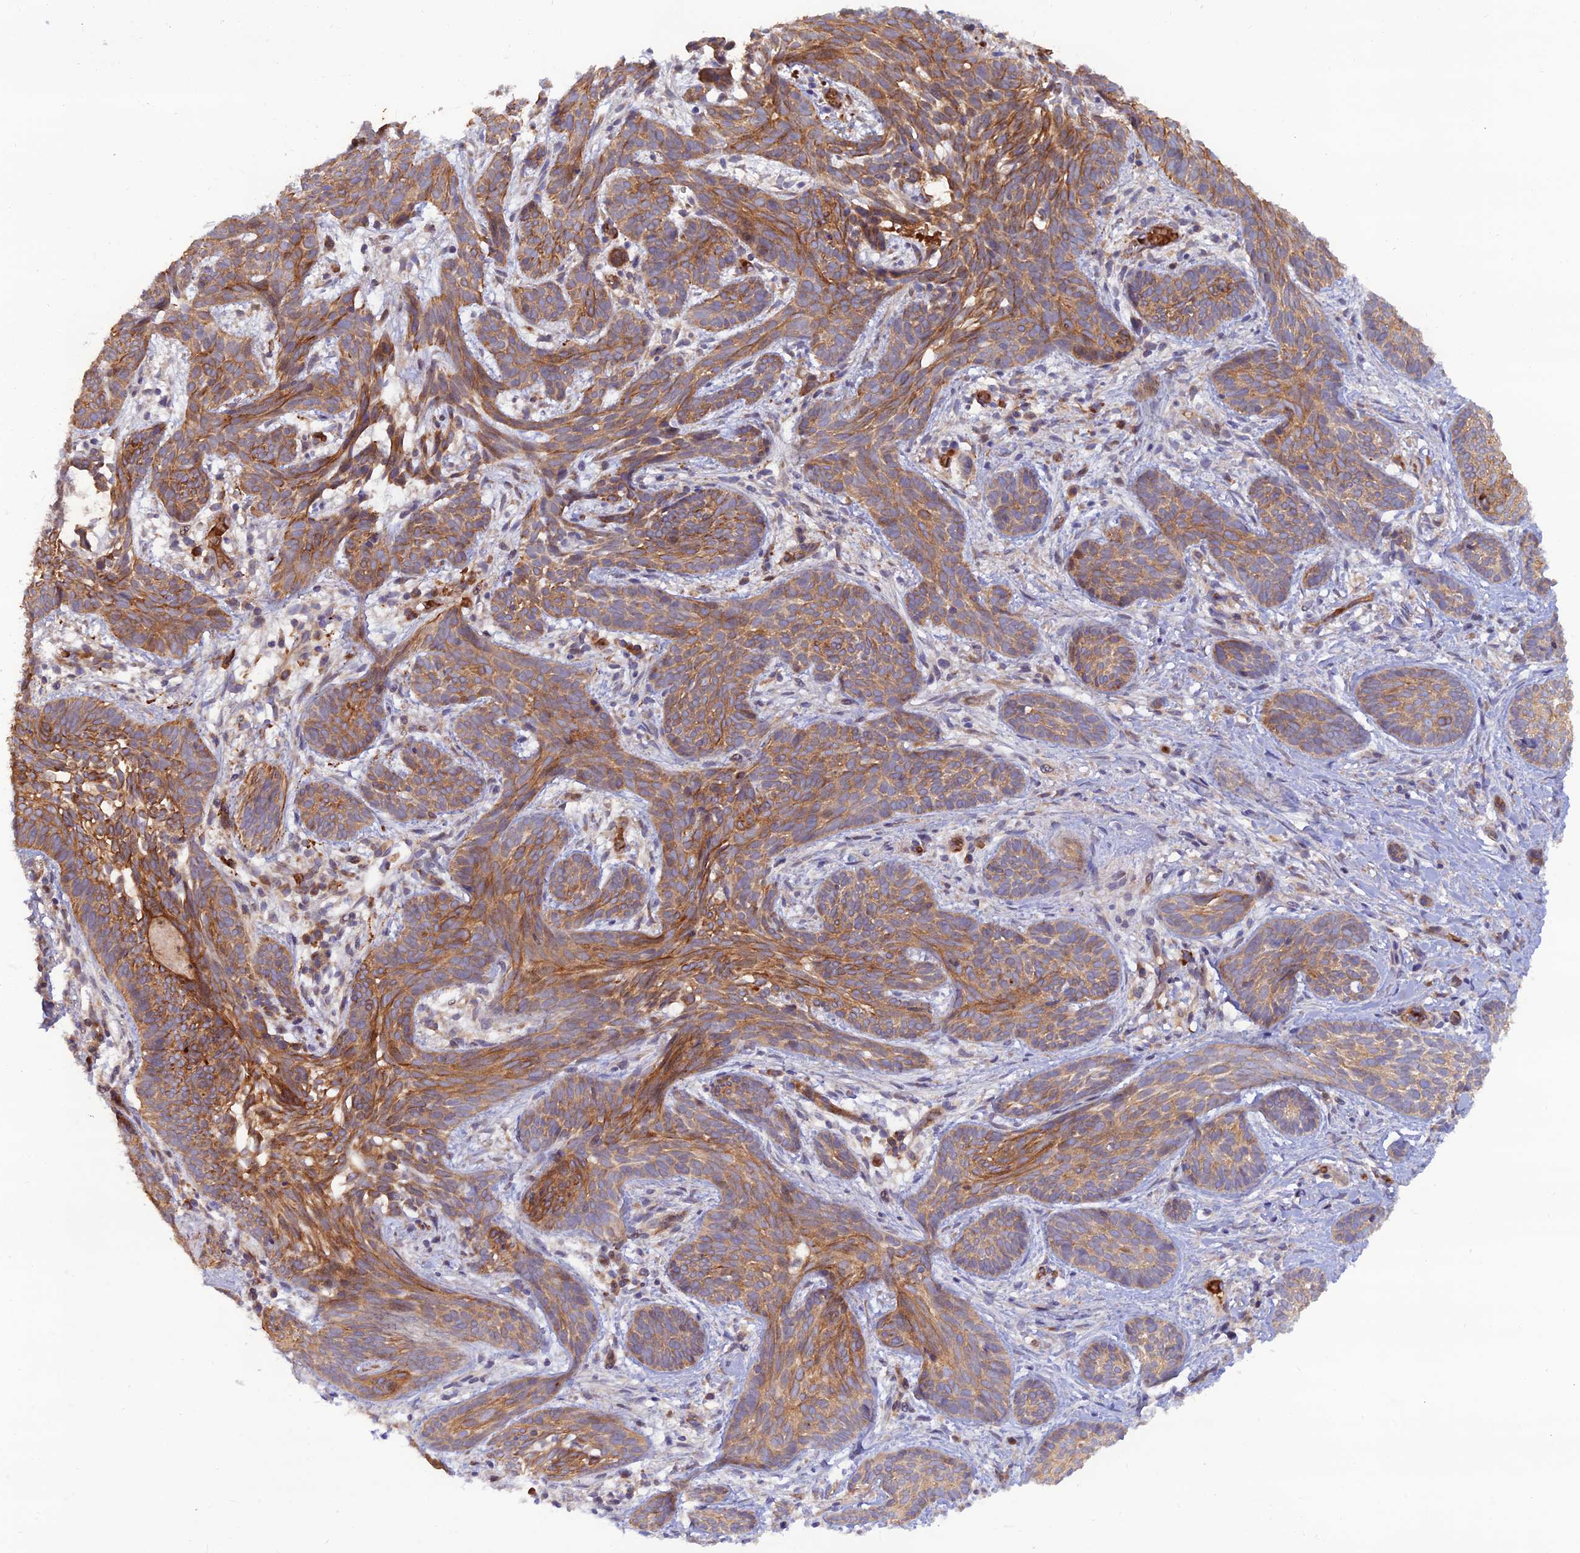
{"staining": {"intensity": "moderate", "quantity": ">75%", "location": "cytoplasmic/membranous"}, "tissue": "skin cancer", "cell_type": "Tumor cells", "image_type": "cancer", "snomed": [{"axis": "morphology", "description": "Basal cell carcinoma"}, {"axis": "topography", "description": "Skin"}], "caption": "Human skin cancer stained with a protein marker demonstrates moderate staining in tumor cells.", "gene": "GMCL1", "patient": {"sex": "female", "age": 81}}